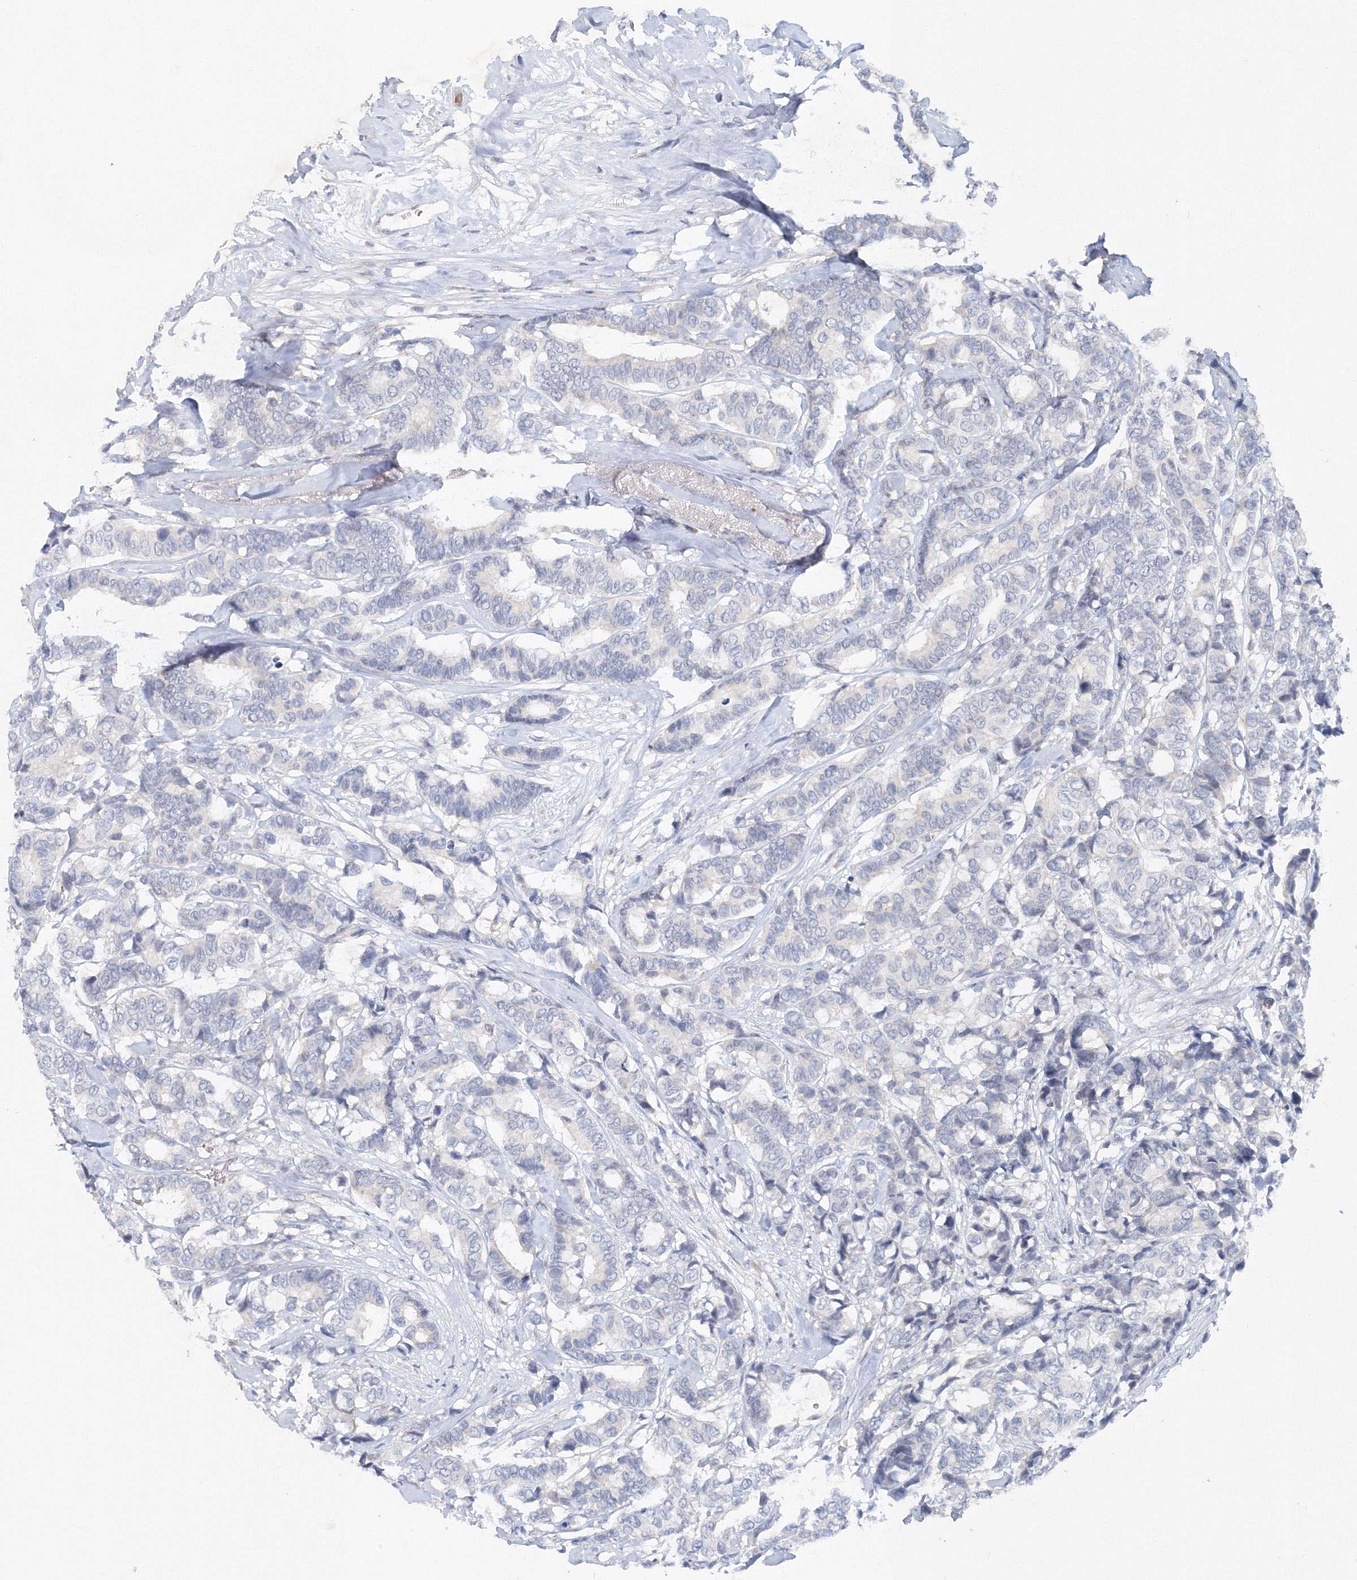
{"staining": {"intensity": "negative", "quantity": "none", "location": "none"}, "tissue": "breast cancer", "cell_type": "Tumor cells", "image_type": "cancer", "snomed": [{"axis": "morphology", "description": "Duct carcinoma"}, {"axis": "topography", "description": "Breast"}], "caption": "This photomicrograph is of invasive ductal carcinoma (breast) stained with IHC to label a protein in brown with the nuclei are counter-stained blue. There is no positivity in tumor cells. (DAB IHC with hematoxylin counter stain).", "gene": "SH3BP5", "patient": {"sex": "female", "age": 87}}